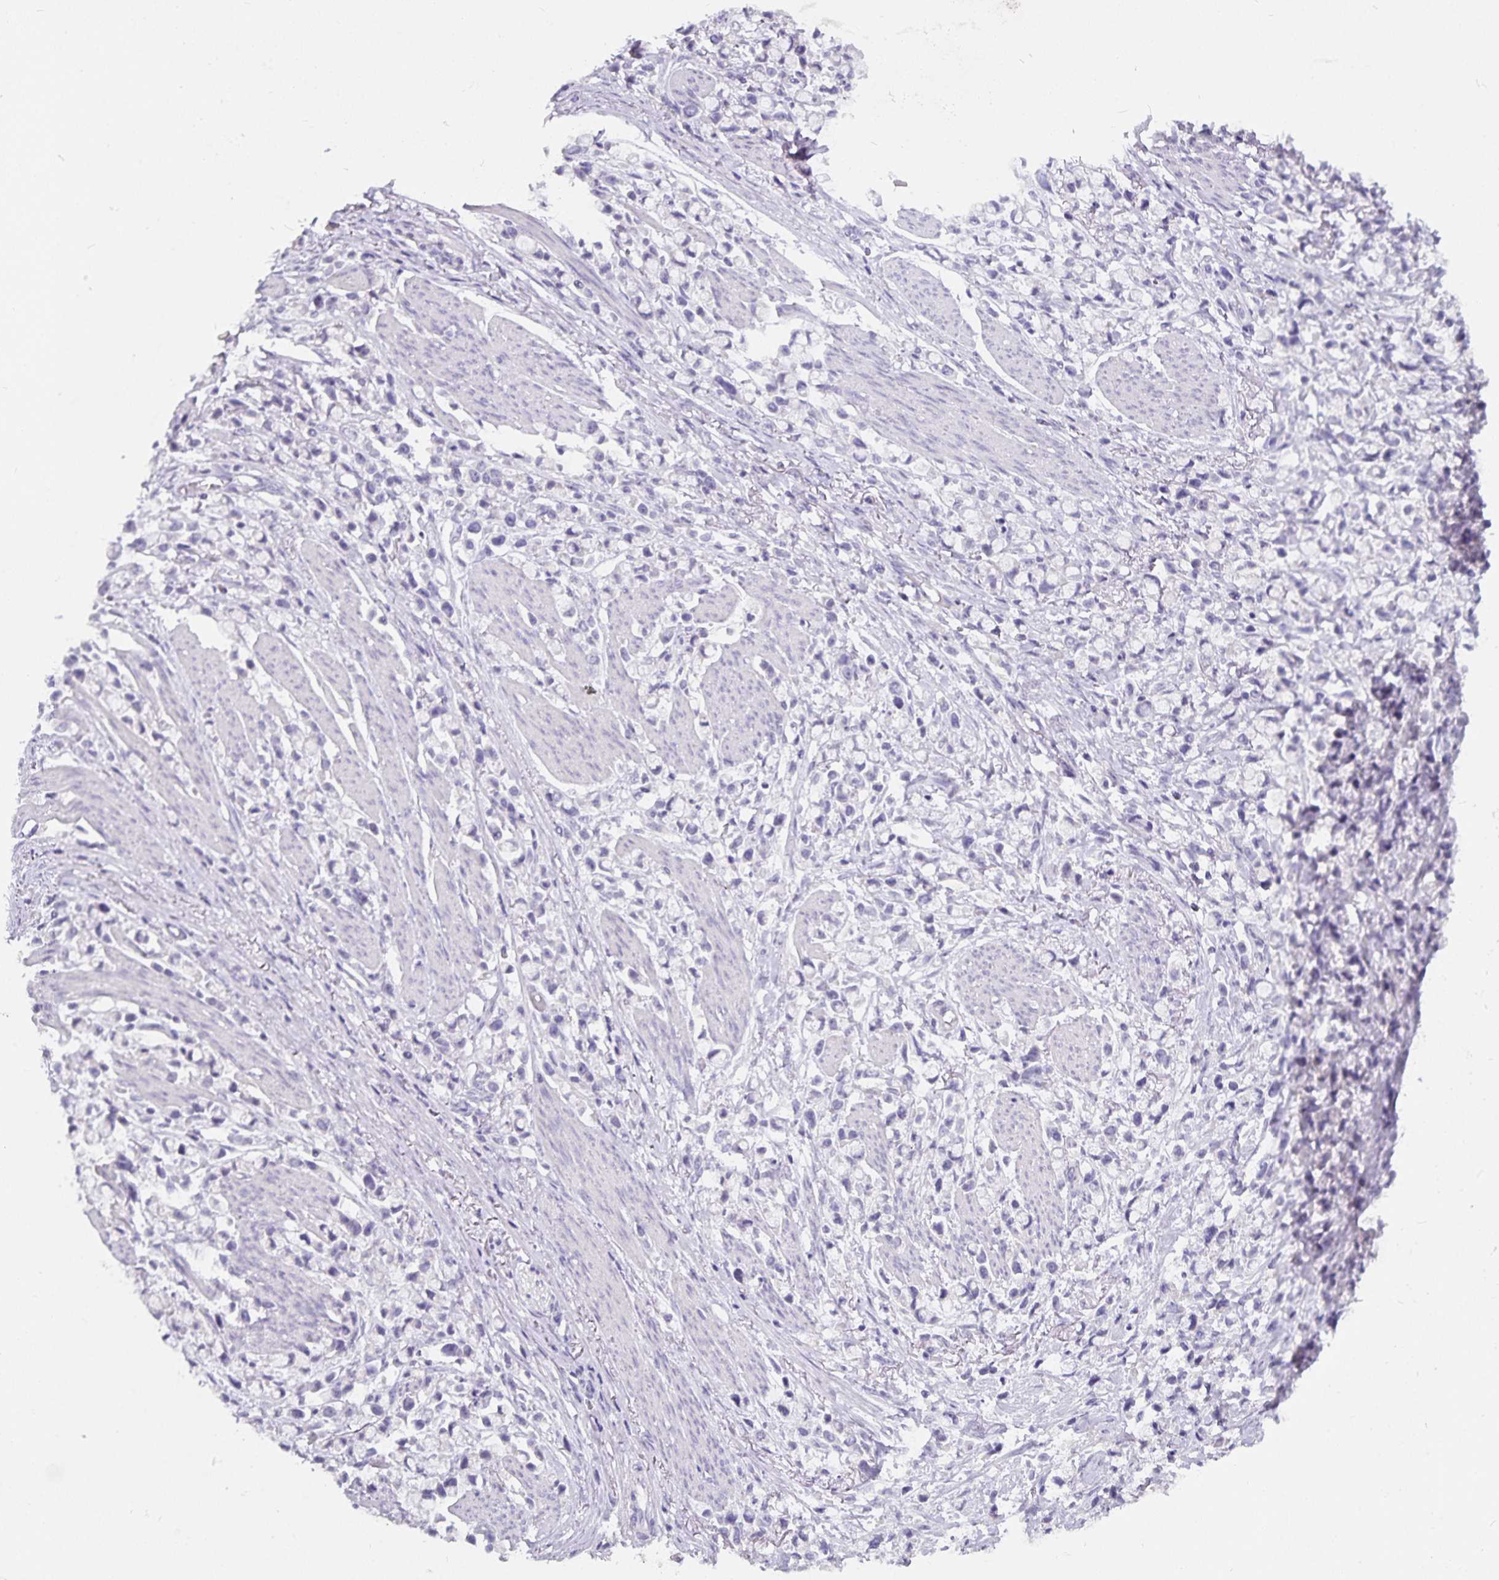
{"staining": {"intensity": "negative", "quantity": "none", "location": "none"}, "tissue": "stomach cancer", "cell_type": "Tumor cells", "image_type": "cancer", "snomed": [{"axis": "morphology", "description": "Adenocarcinoma, NOS"}, {"axis": "topography", "description": "Stomach"}], "caption": "Immunohistochemistry of human stomach cancer exhibits no staining in tumor cells.", "gene": "CA12", "patient": {"sex": "female", "age": 81}}